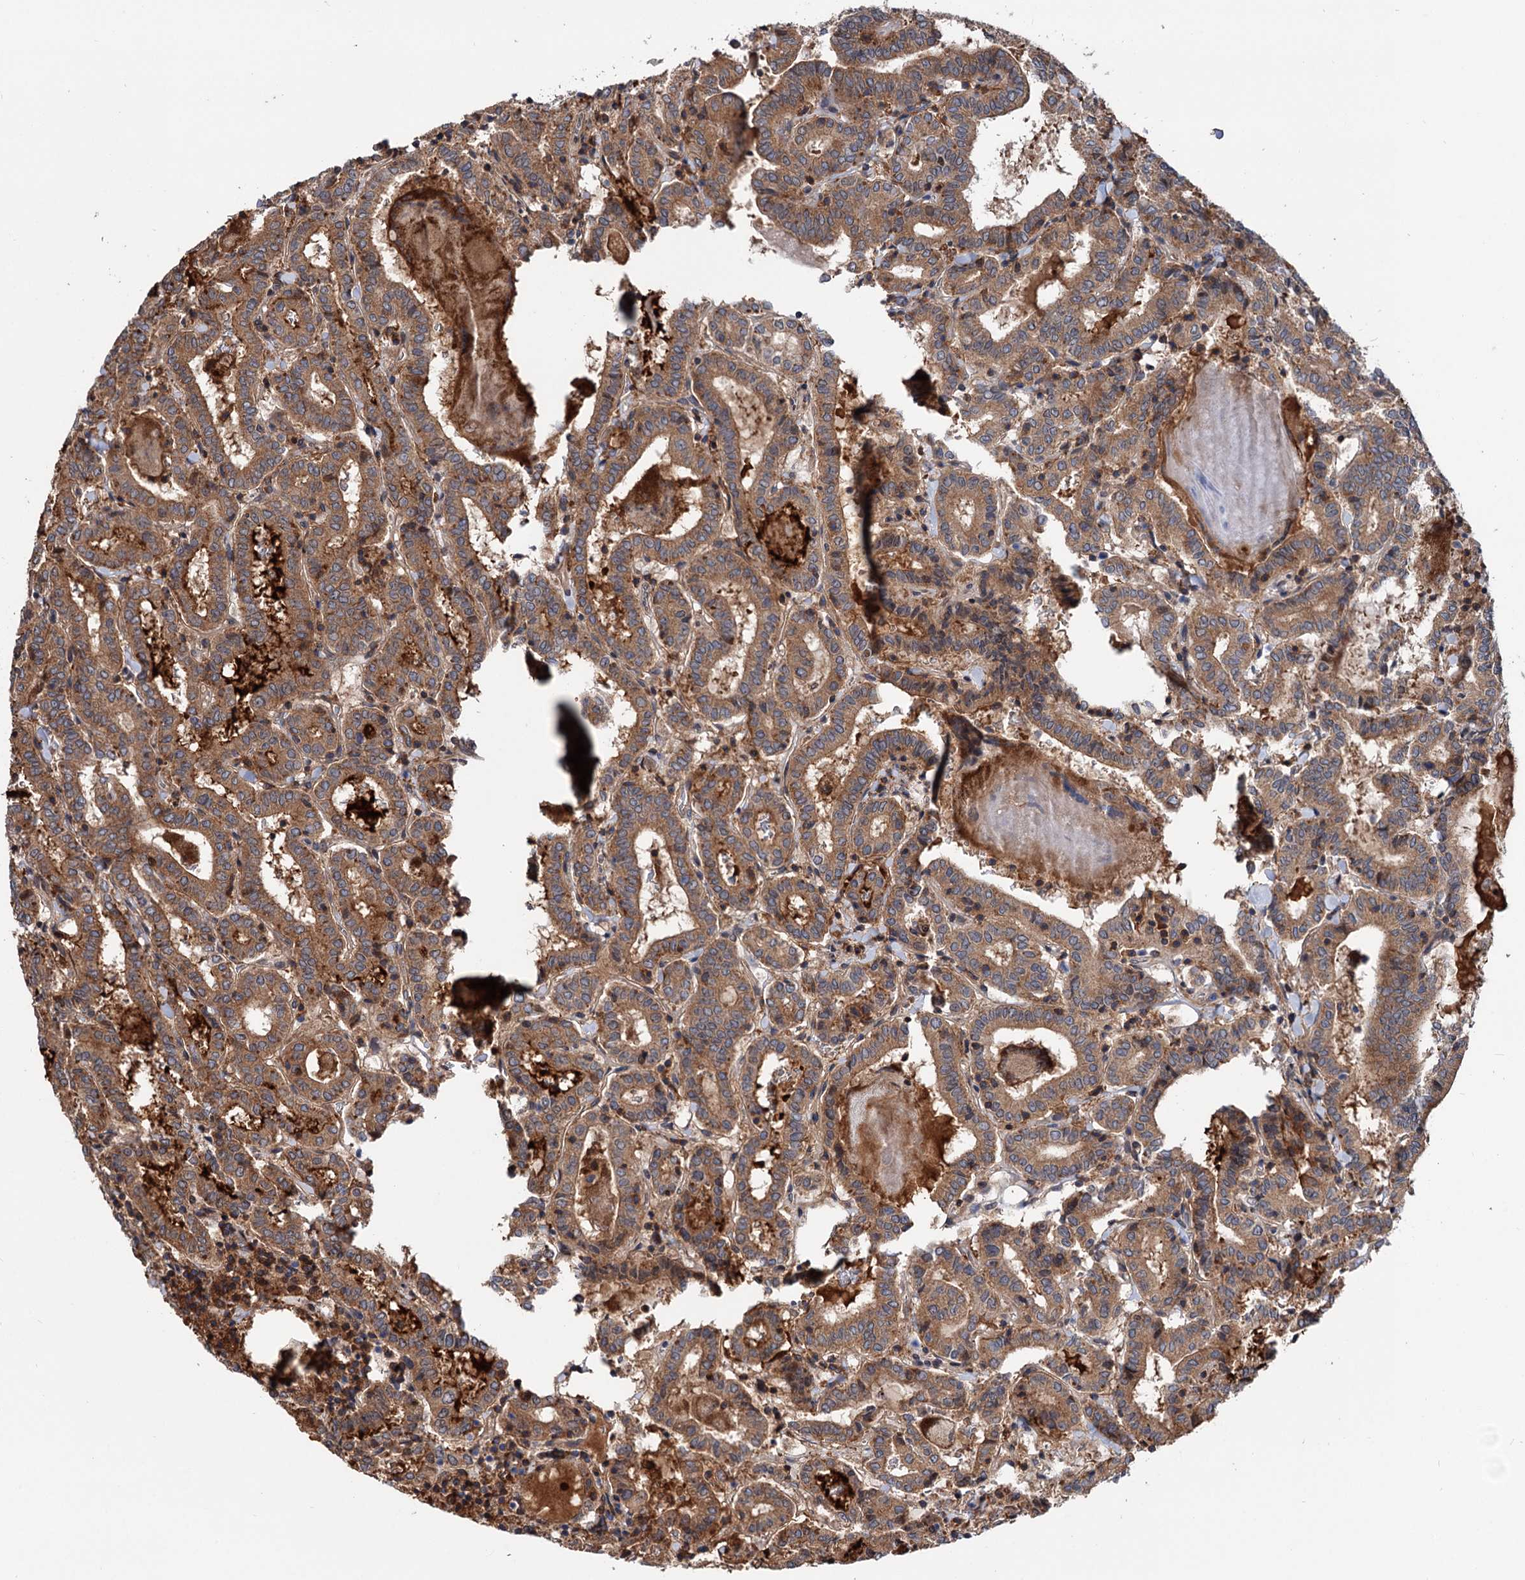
{"staining": {"intensity": "moderate", "quantity": ">75%", "location": "cytoplasmic/membranous"}, "tissue": "thyroid cancer", "cell_type": "Tumor cells", "image_type": "cancer", "snomed": [{"axis": "morphology", "description": "Papillary adenocarcinoma, NOS"}, {"axis": "topography", "description": "Thyroid gland"}], "caption": "A histopathology image of papillary adenocarcinoma (thyroid) stained for a protein exhibits moderate cytoplasmic/membranous brown staining in tumor cells.", "gene": "RNF111", "patient": {"sex": "female", "age": 72}}